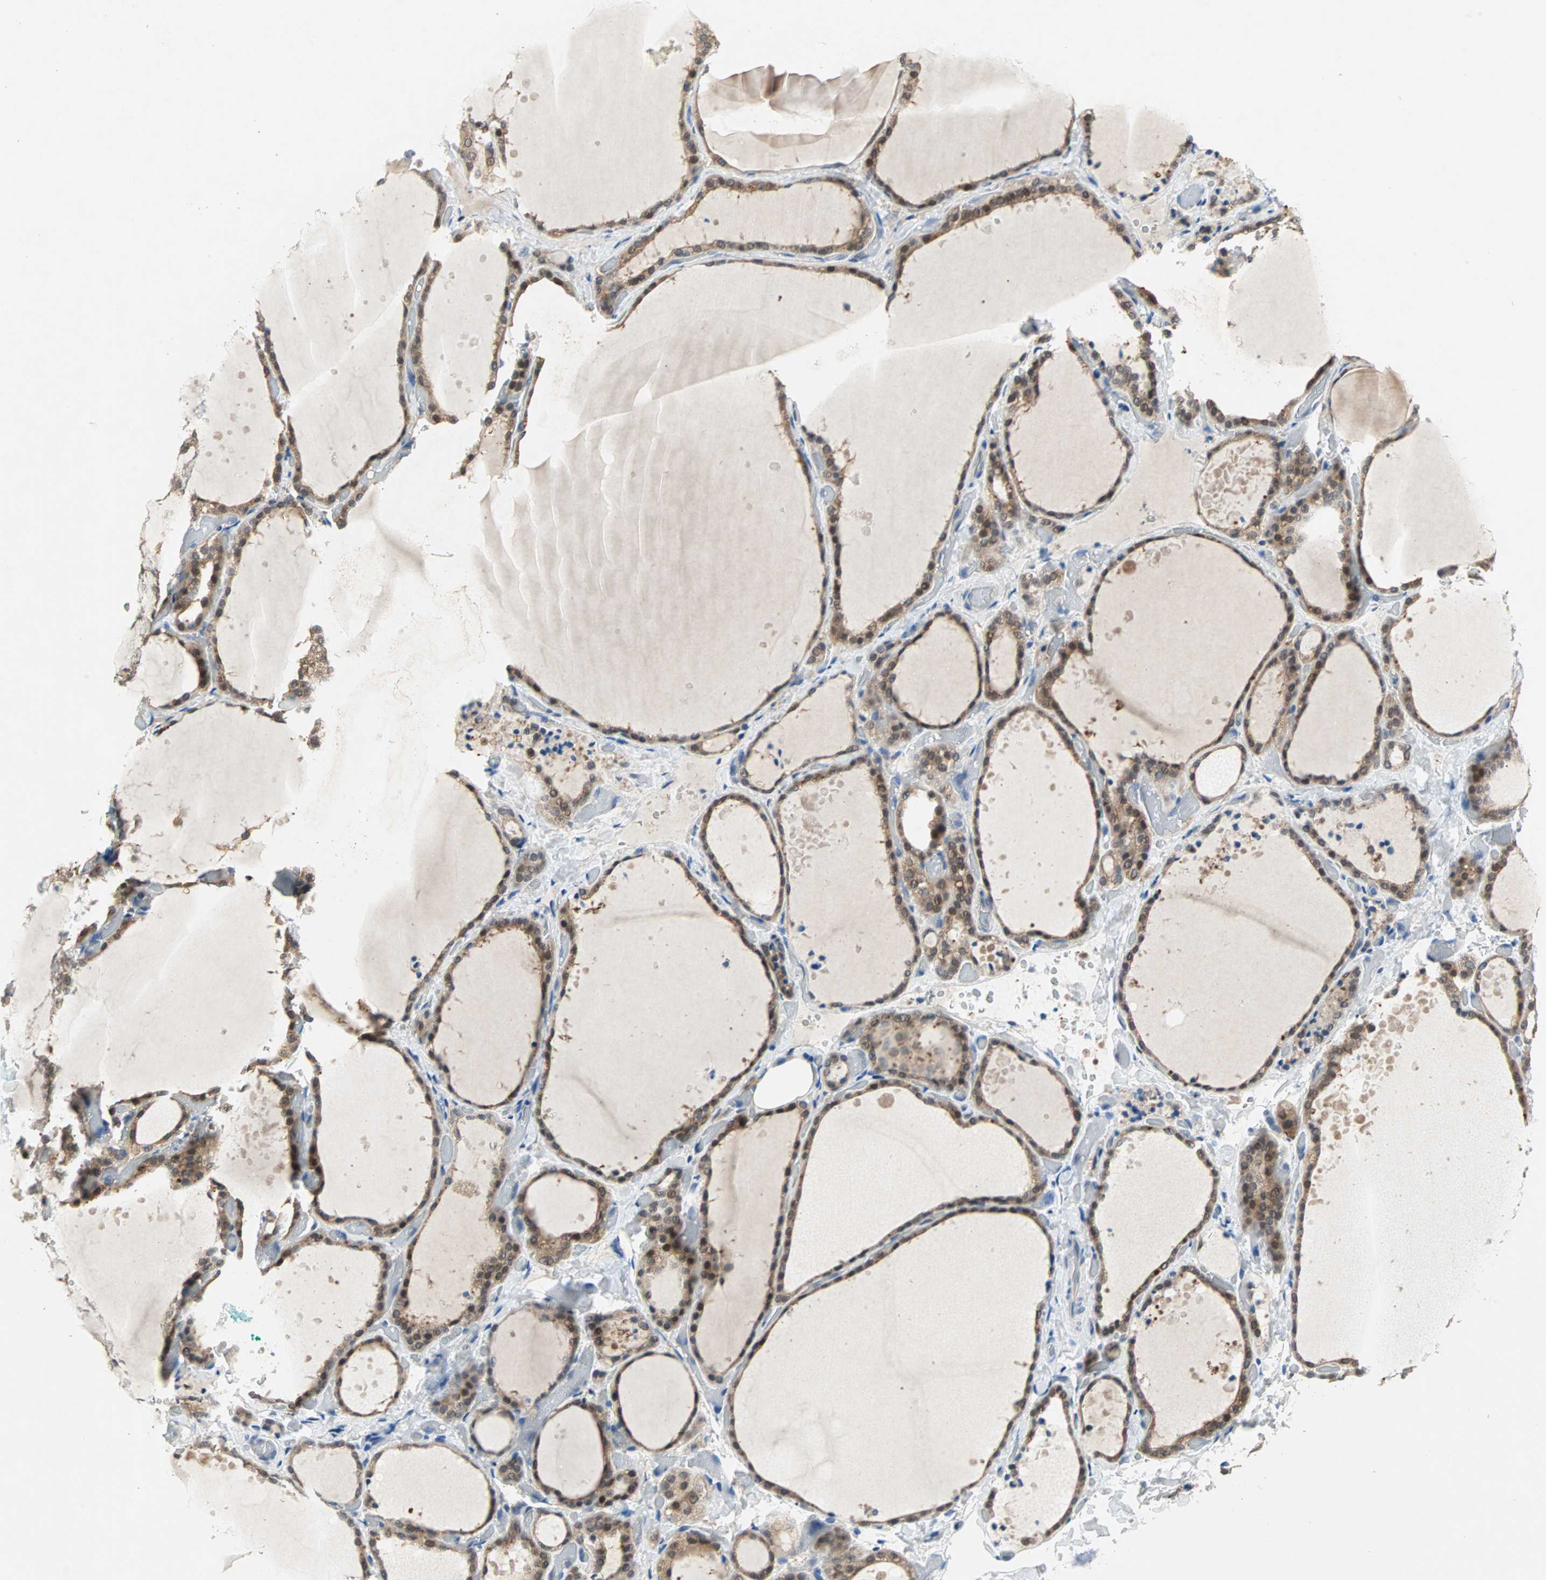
{"staining": {"intensity": "moderate", "quantity": ">75%", "location": "cytoplasmic/membranous"}, "tissue": "thyroid gland", "cell_type": "Glandular cells", "image_type": "normal", "snomed": [{"axis": "morphology", "description": "Normal tissue, NOS"}, {"axis": "topography", "description": "Thyroid gland"}], "caption": "An image showing moderate cytoplasmic/membranous staining in about >75% of glandular cells in normal thyroid gland, as visualized by brown immunohistochemical staining.", "gene": "MPI", "patient": {"sex": "female", "age": 44}}